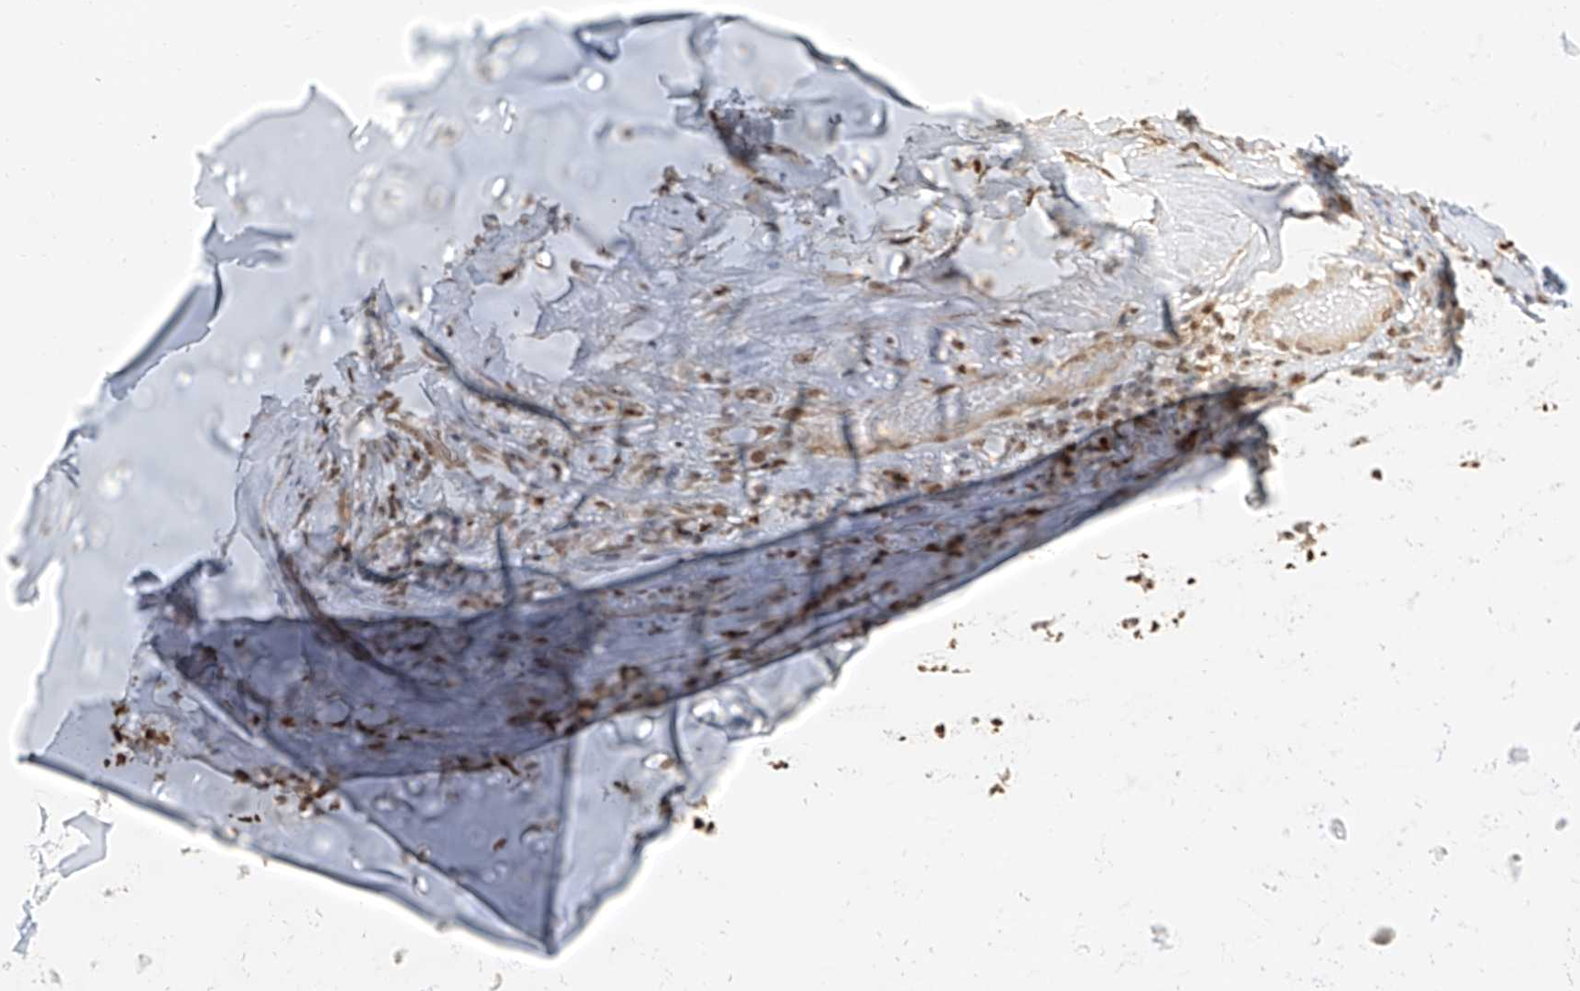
{"staining": {"intensity": "negative", "quantity": "none", "location": "none"}, "tissue": "adipose tissue", "cell_type": "Adipocytes", "image_type": "normal", "snomed": [{"axis": "morphology", "description": "Normal tissue, NOS"}, {"axis": "morphology", "description": "Basal cell carcinoma"}, {"axis": "topography", "description": "Cartilage tissue"}, {"axis": "topography", "description": "Nasopharynx"}, {"axis": "topography", "description": "Oral tissue"}], "caption": "Immunohistochemistry histopathology image of unremarkable human adipose tissue stained for a protein (brown), which shows no positivity in adipocytes.", "gene": "CXorf58", "patient": {"sex": "female", "age": 77}}